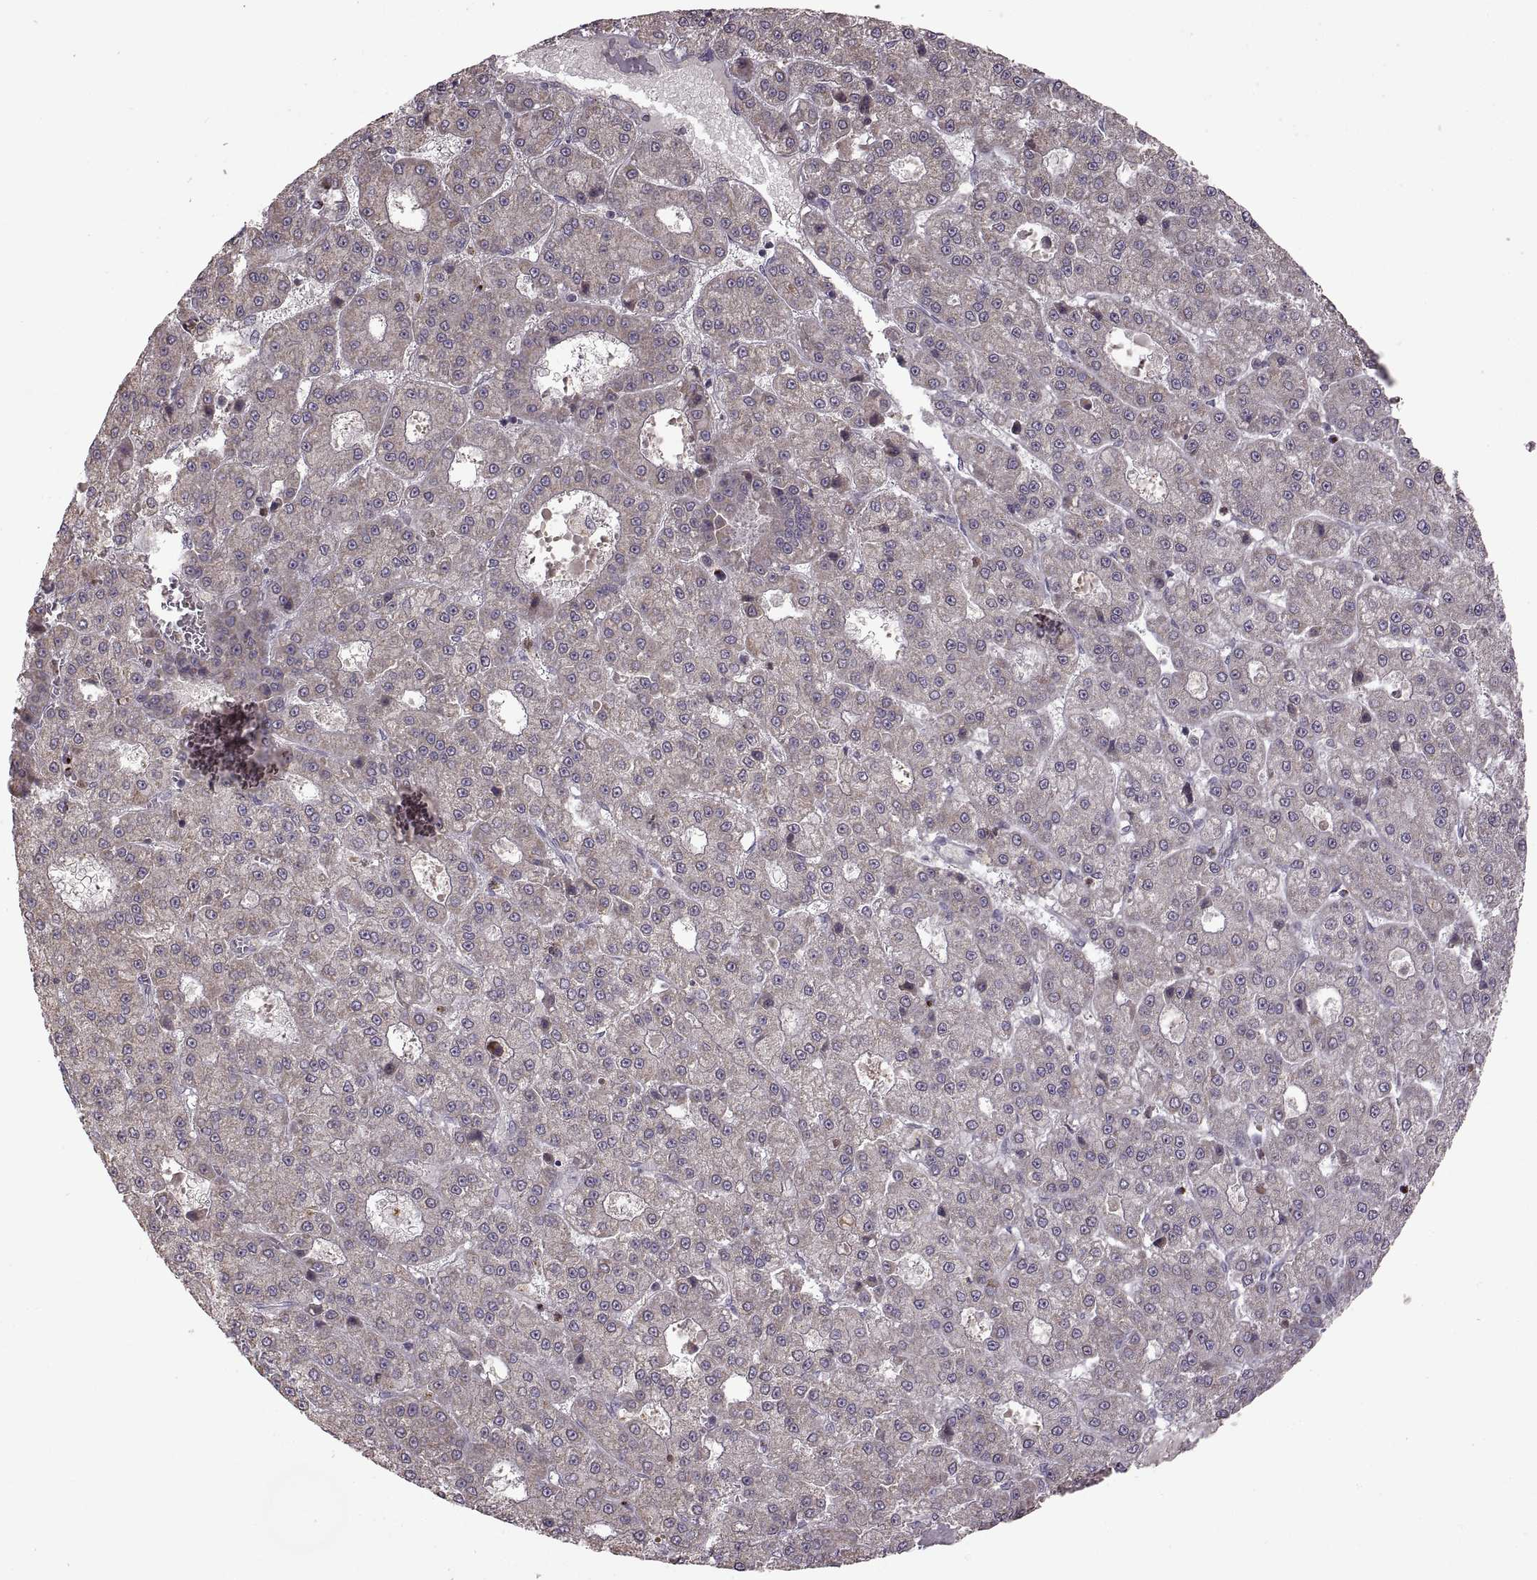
{"staining": {"intensity": "weak", "quantity": "25%-75%", "location": "cytoplasmic/membranous"}, "tissue": "liver cancer", "cell_type": "Tumor cells", "image_type": "cancer", "snomed": [{"axis": "morphology", "description": "Carcinoma, Hepatocellular, NOS"}, {"axis": "topography", "description": "Liver"}], "caption": "IHC (DAB (3,3'-diaminobenzidine)) staining of human liver cancer displays weak cytoplasmic/membranous protein expression in about 25%-75% of tumor cells.", "gene": "PIERCE1", "patient": {"sex": "male", "age": 70}}